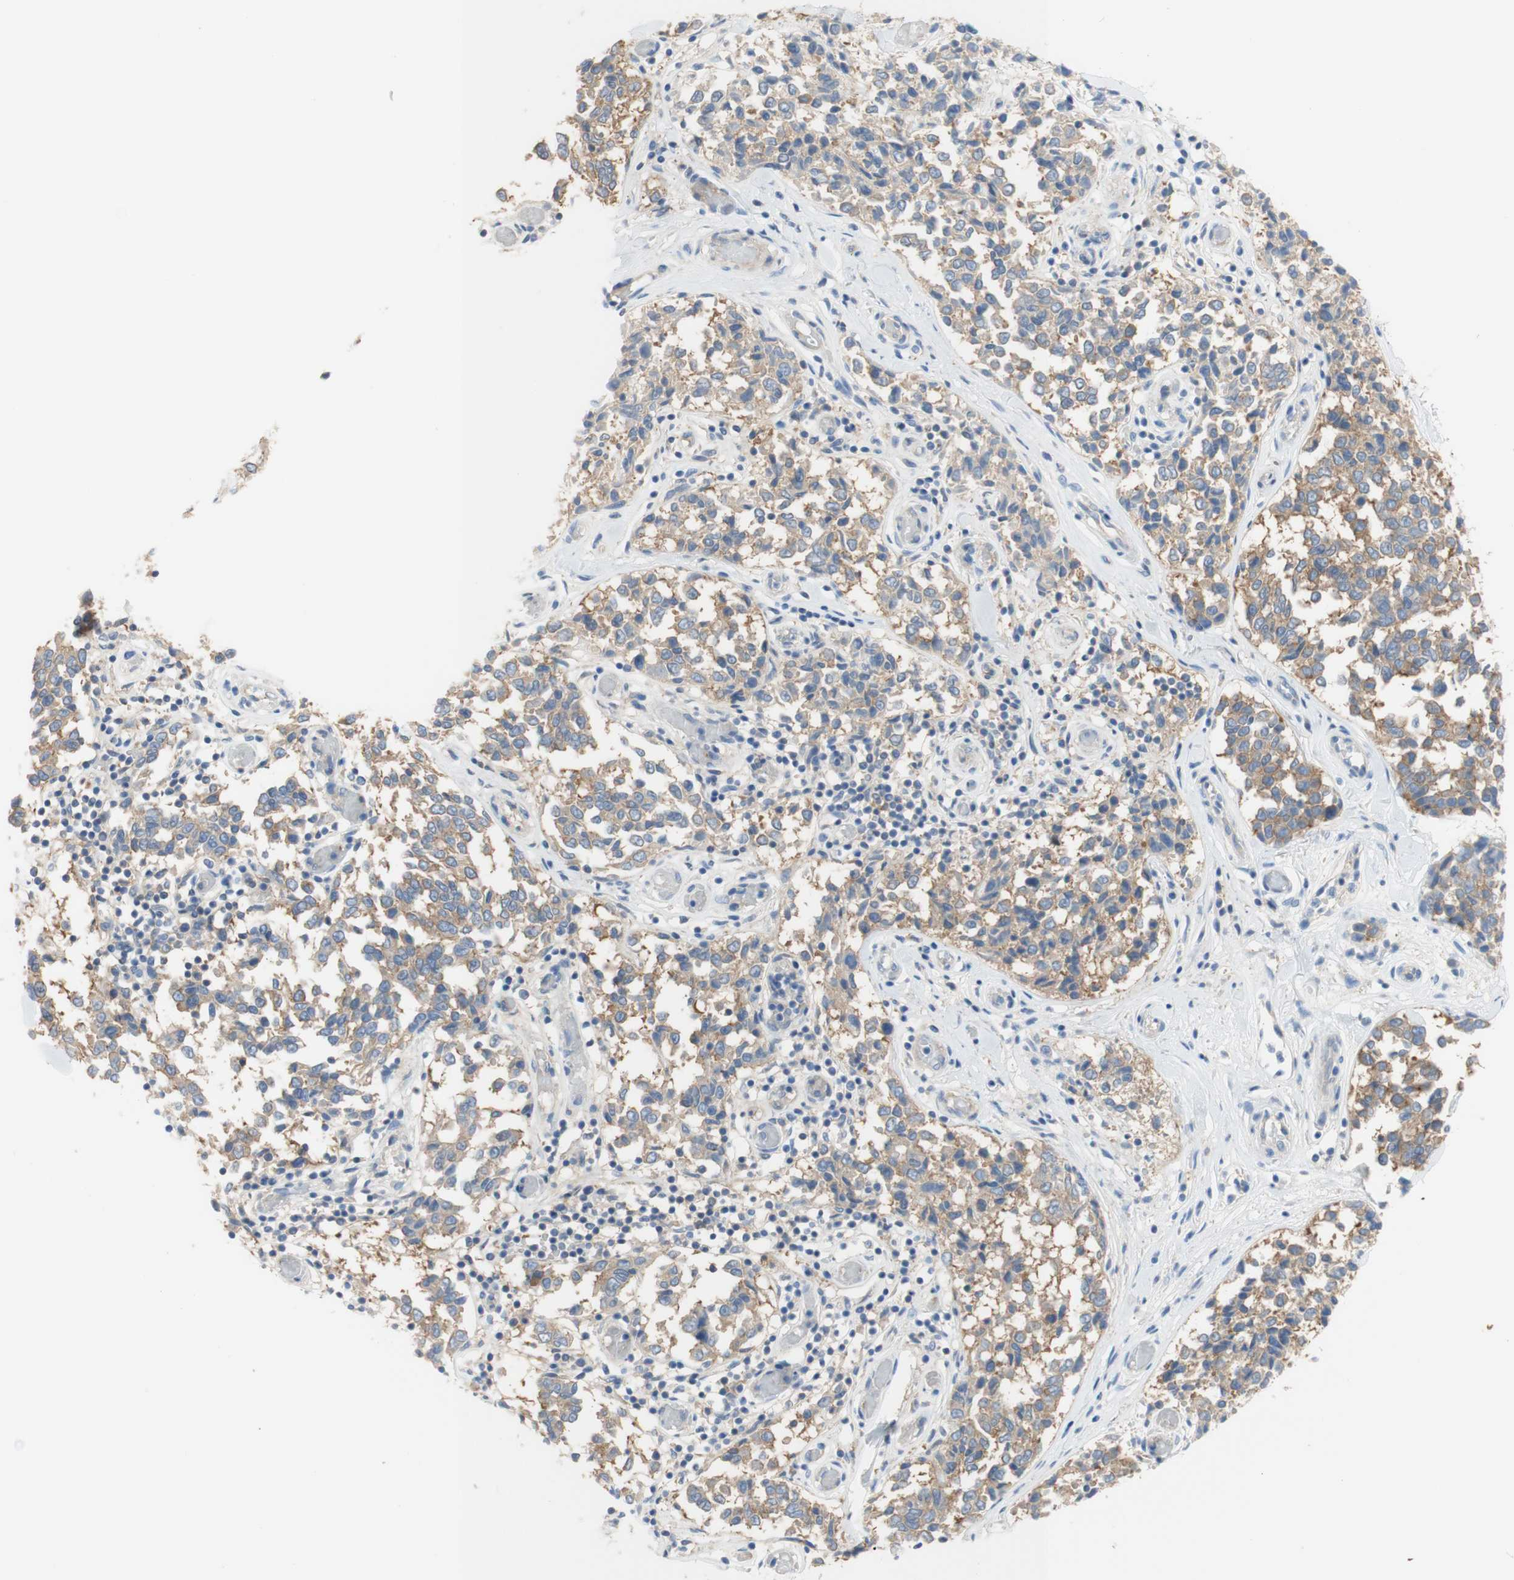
{"staining": {"intensity": "moderate", "quantity": ">75%", "location": "cytoplasmic/membranous"}, "tissue": "melanoma", "cell_type": "Tumor cells", "image_type": "cancer", "snomed": [{"axis": "morphology", "description": "Malignant melanoma, NOS"}, {"axis": "topography", "description": "Skin"}], "caption": "This is a photomicrograph of immunohistochemistry staining of malignant melanoma, which shows moderate positivity in the cytoplasmic/membranous of tumor cells.", "gene": "ATP2B1", "patient": {"sex": "female", "age": 64}}